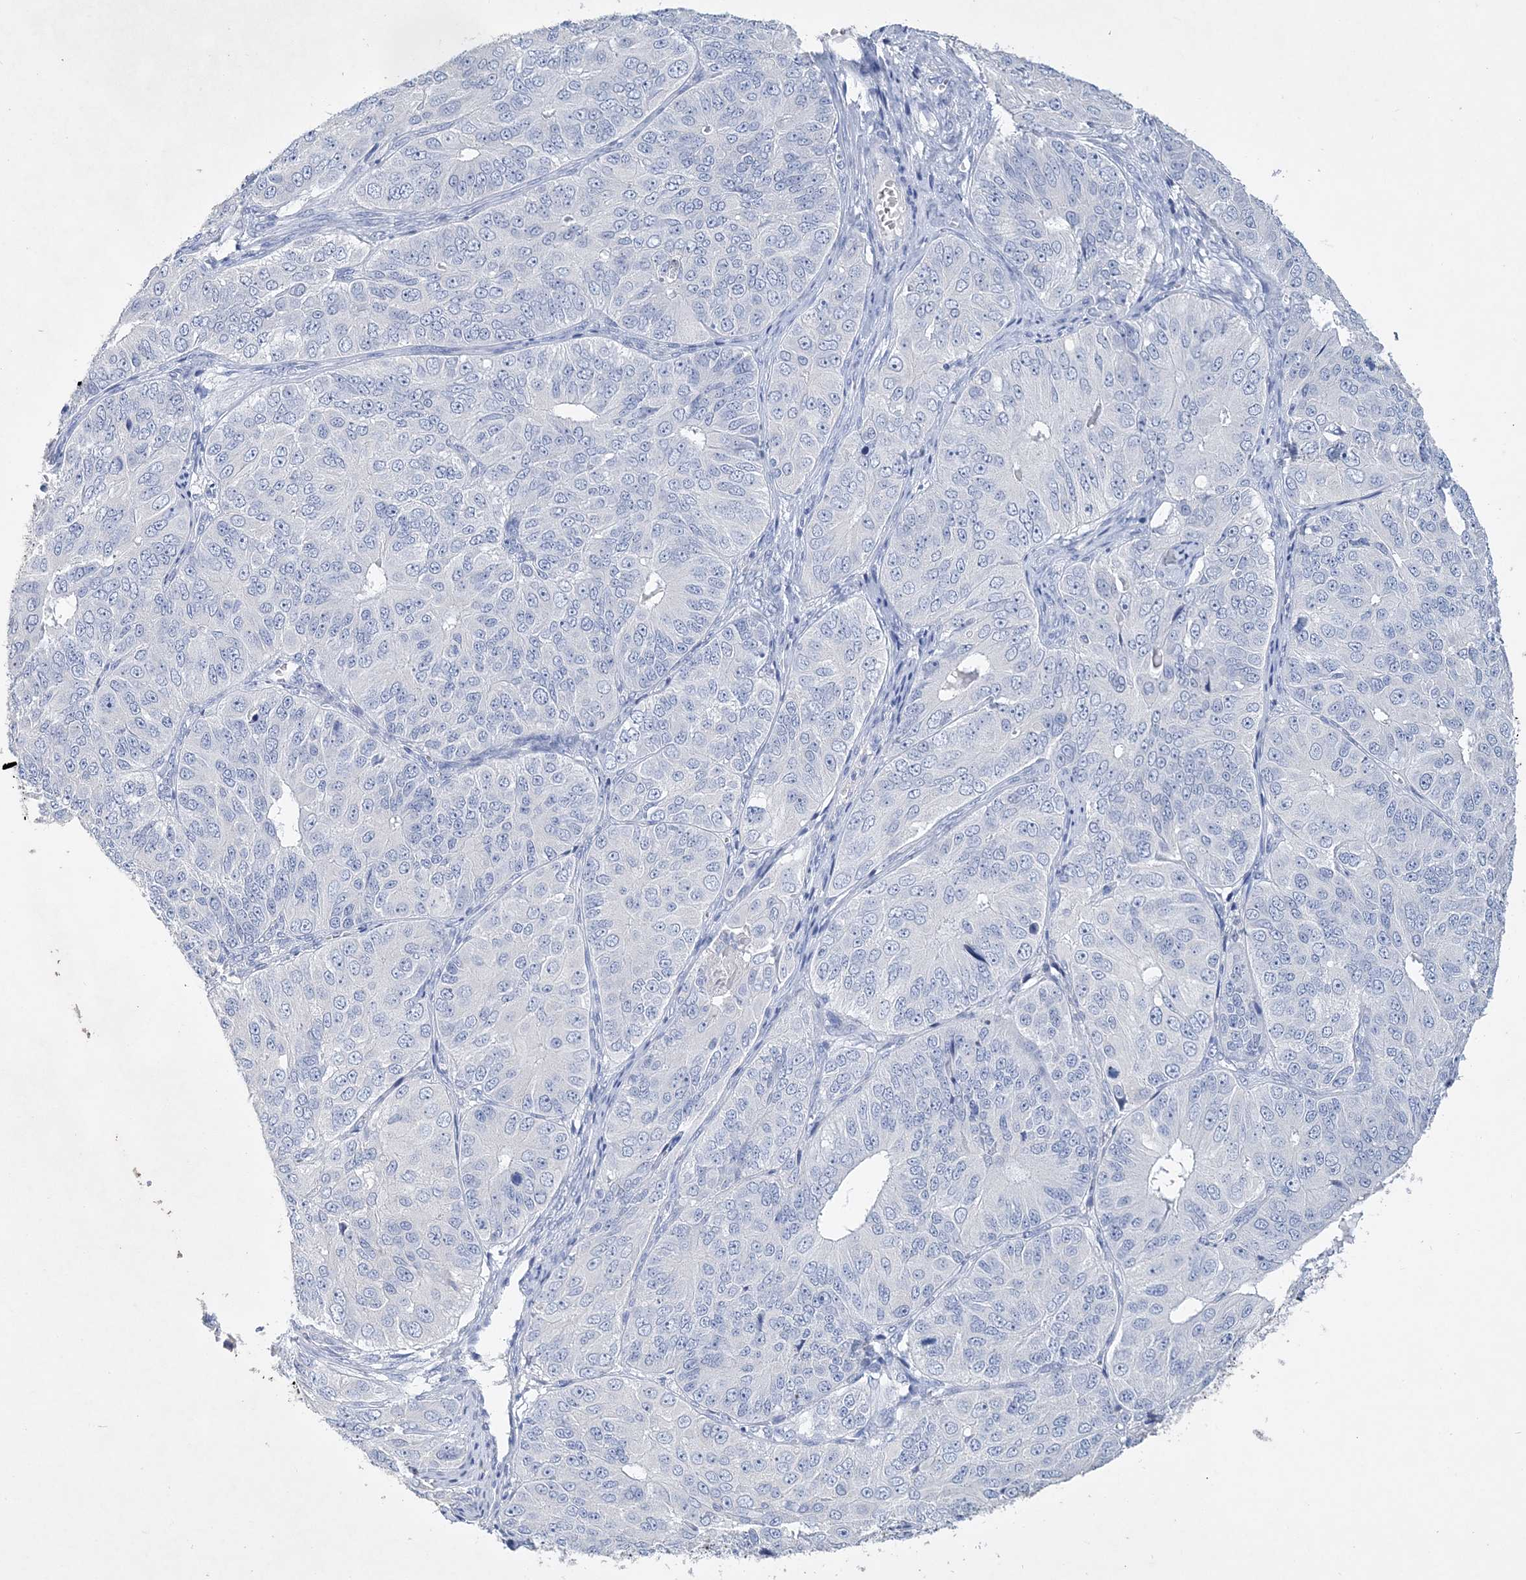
{"staining": {"intensity": "negative", "quantity": "none", "location": "none"}, "tissue": "ovarian cancer", "cell_type": "Tumor cells", "image_type": "cancer", "snomed": [{"axis": "morphology", "description": "Carcinoma, endometroid"}, {"axis": "topography", "description": "Ovary"}], "caption": "Immunohistochemical staining of human ovarian cancer exhibits no significant expression in tumor cells.", "gene": "COPS8", "patient": {"sex": "female", "age": 51}}